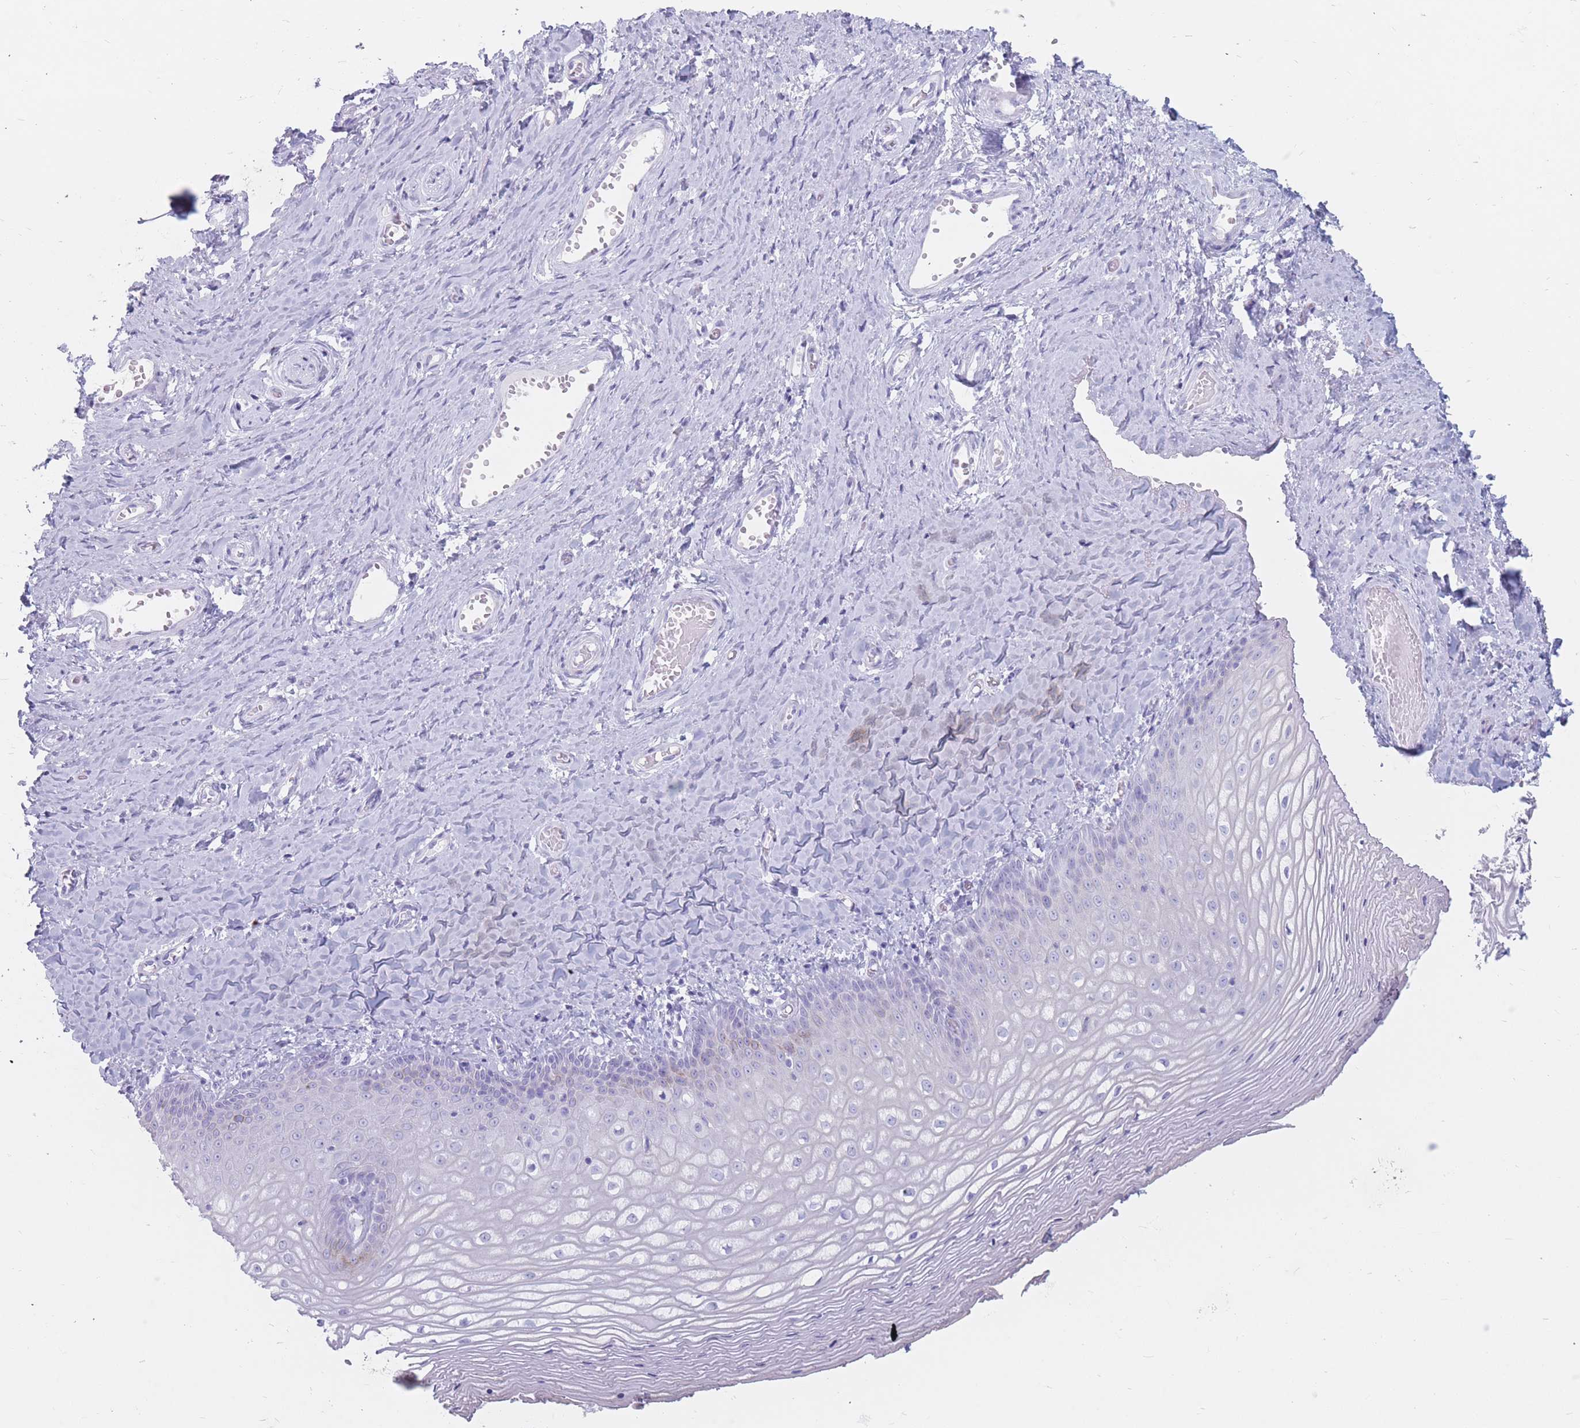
{"staining": {"intensity": "moderate", "quantity": "<25%", "location": "cytoplasmic/membranous"}, "tissue": "vagina", "cell_type": "Squamous epithelial cells", "image_type": "normal", "snomed": [{"axis": "morphology", "description": "Normal tissue, NOS"}, {"axis": "topography", "description": "Vagina"}], "caption": "An immunohistochemistry (IHC) micrograph of unremarkable tissue is shown. Protein staining in brown labels moderate cytoplasmic/membranous positivity in vagina within squamous epithelial cells.", "gene": "ST3GAL5", "patient": {"sex": "female", "age": 65}}